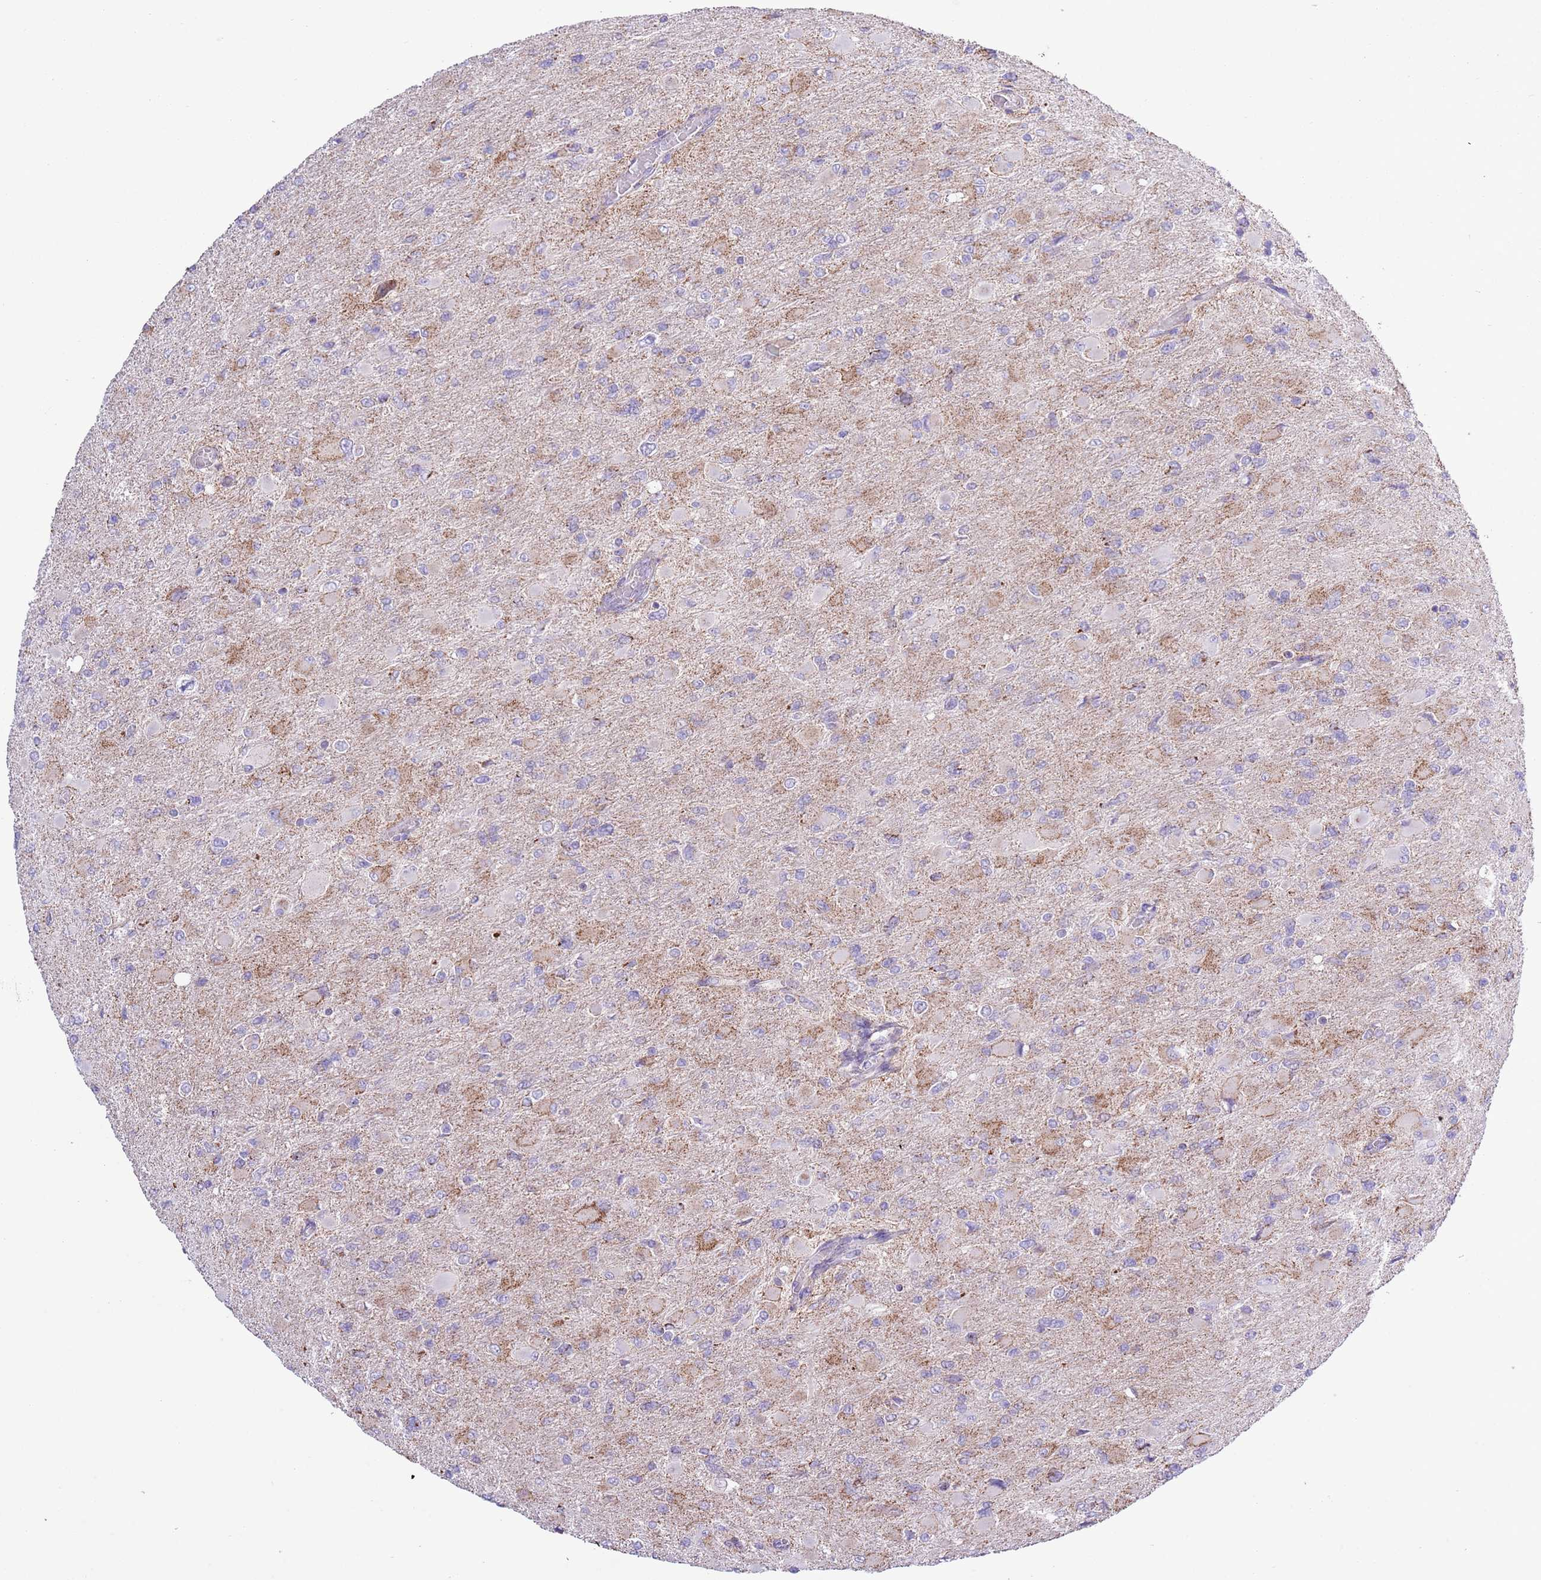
{"staining": {"intensity": "weak", "quantity": "<25%", "location": "cytoplasmic/membranous"}, "tissue": "glioma", "cell_type": "Tumor cells", "image_type": "cancer", "snomed": [{"axis": "morphology", "description": "Glioma, malignant, High grade"}, {"axis": "topography", "description": "Cerebral cortex"}], "caption": "This is an immunohistochemistry (IHC) micrograph of human glioma. There is no positivity in tumor cells.", "gene": "ATP6V1B1", "patient": {"sex": "female", "age": 36}}